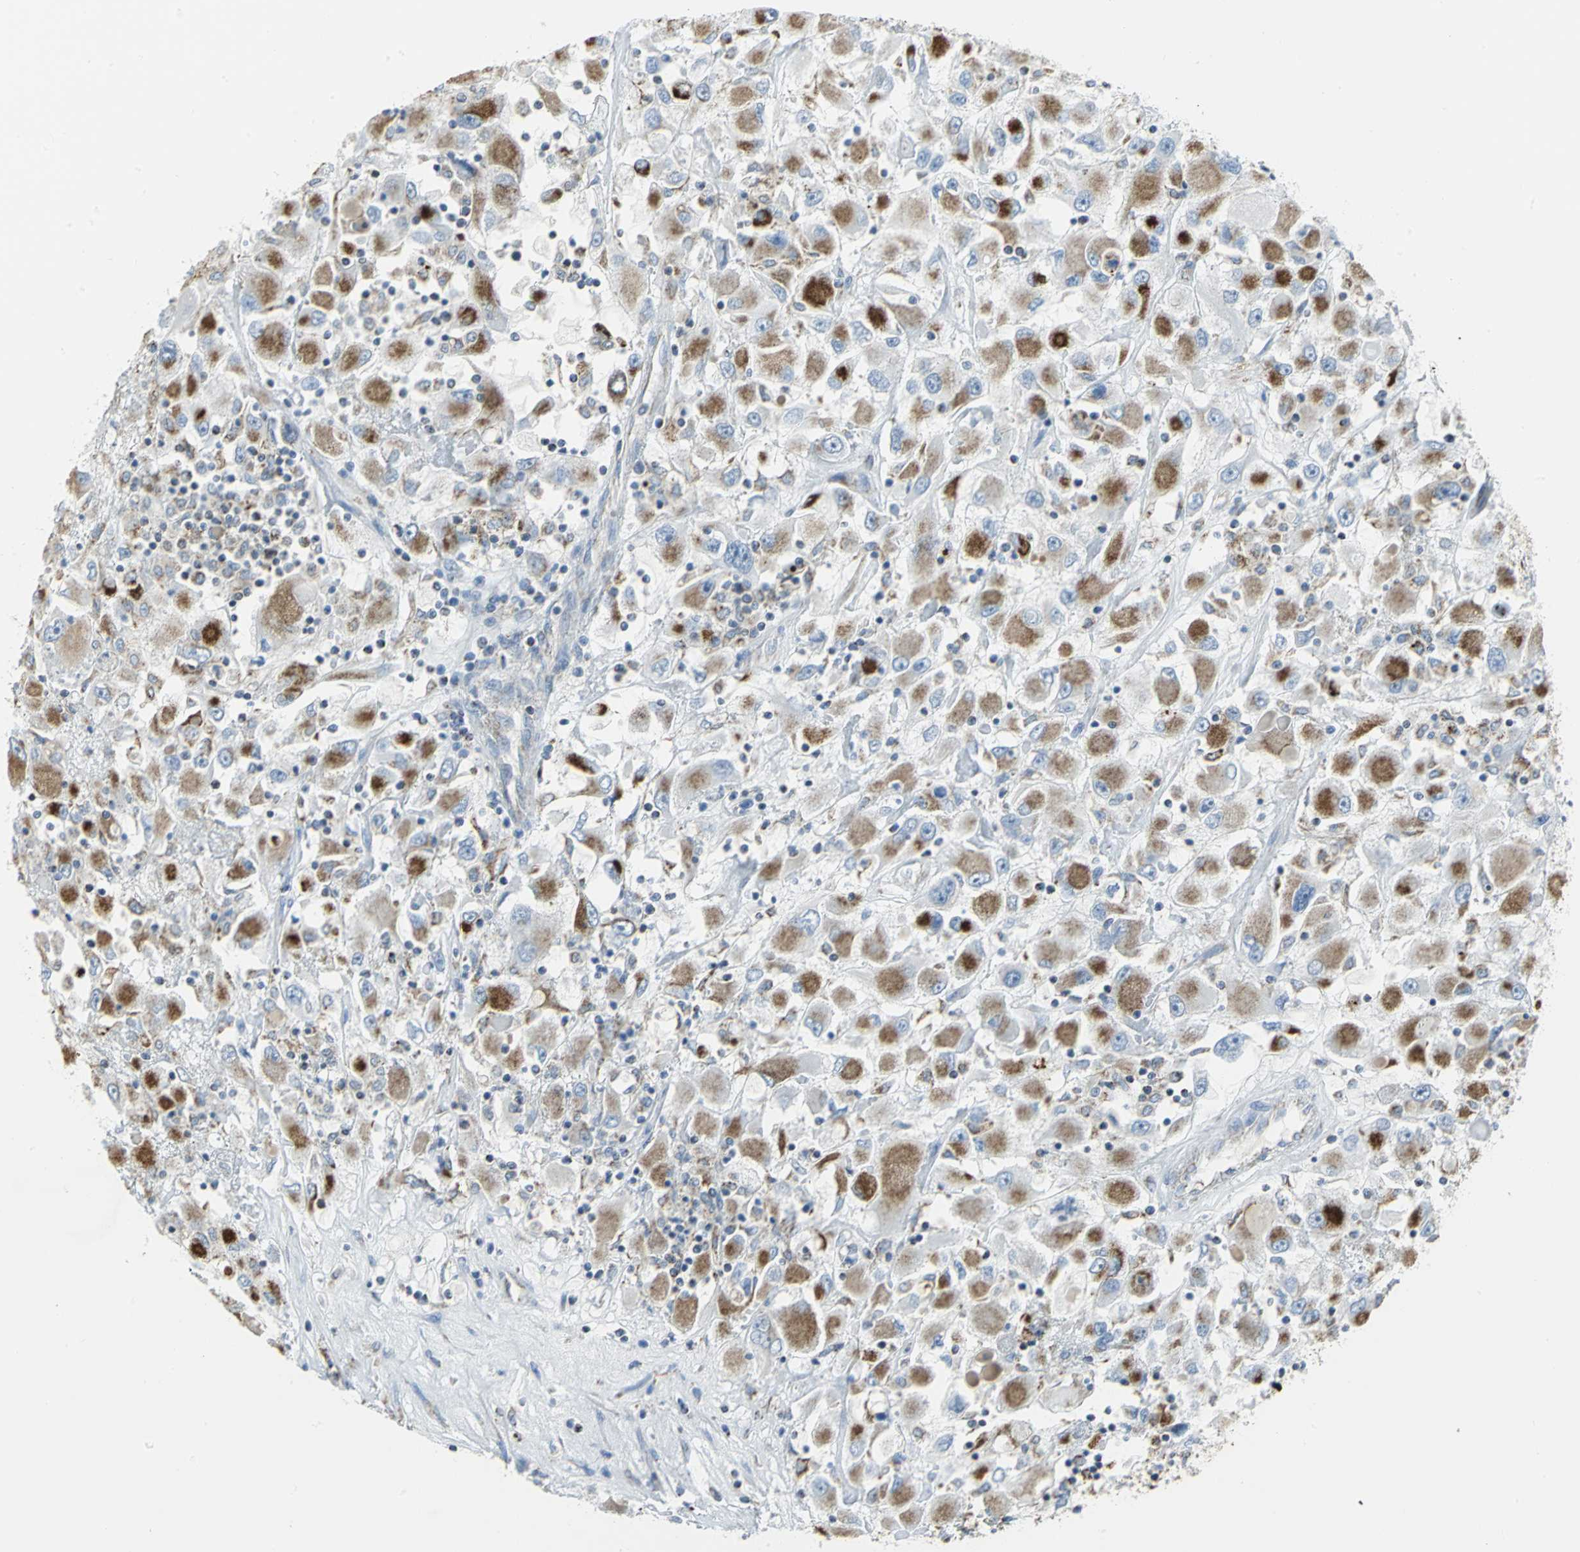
{"staining": {"intensity": "moderate", "quantity": "25%-75%", "location": "cytoplasmic/membranous"}, "tissue": "renal cancer", "cell_type": "Tumor cells", "image_type": "cancer", "snomed": [{"axis": "morphology", "description": "Adenocarcinoma, NOS"}, {"axis": "topography", "description": "Kidney"}], "caption": "Tumor cells reveal medium levels of moderate cytoplasmic/membranous staining in about 25%-75% of cells in human renal adenocarcinoma.", "gene": "NTRK1", "patient": {"sex": "female", "age": 52}}